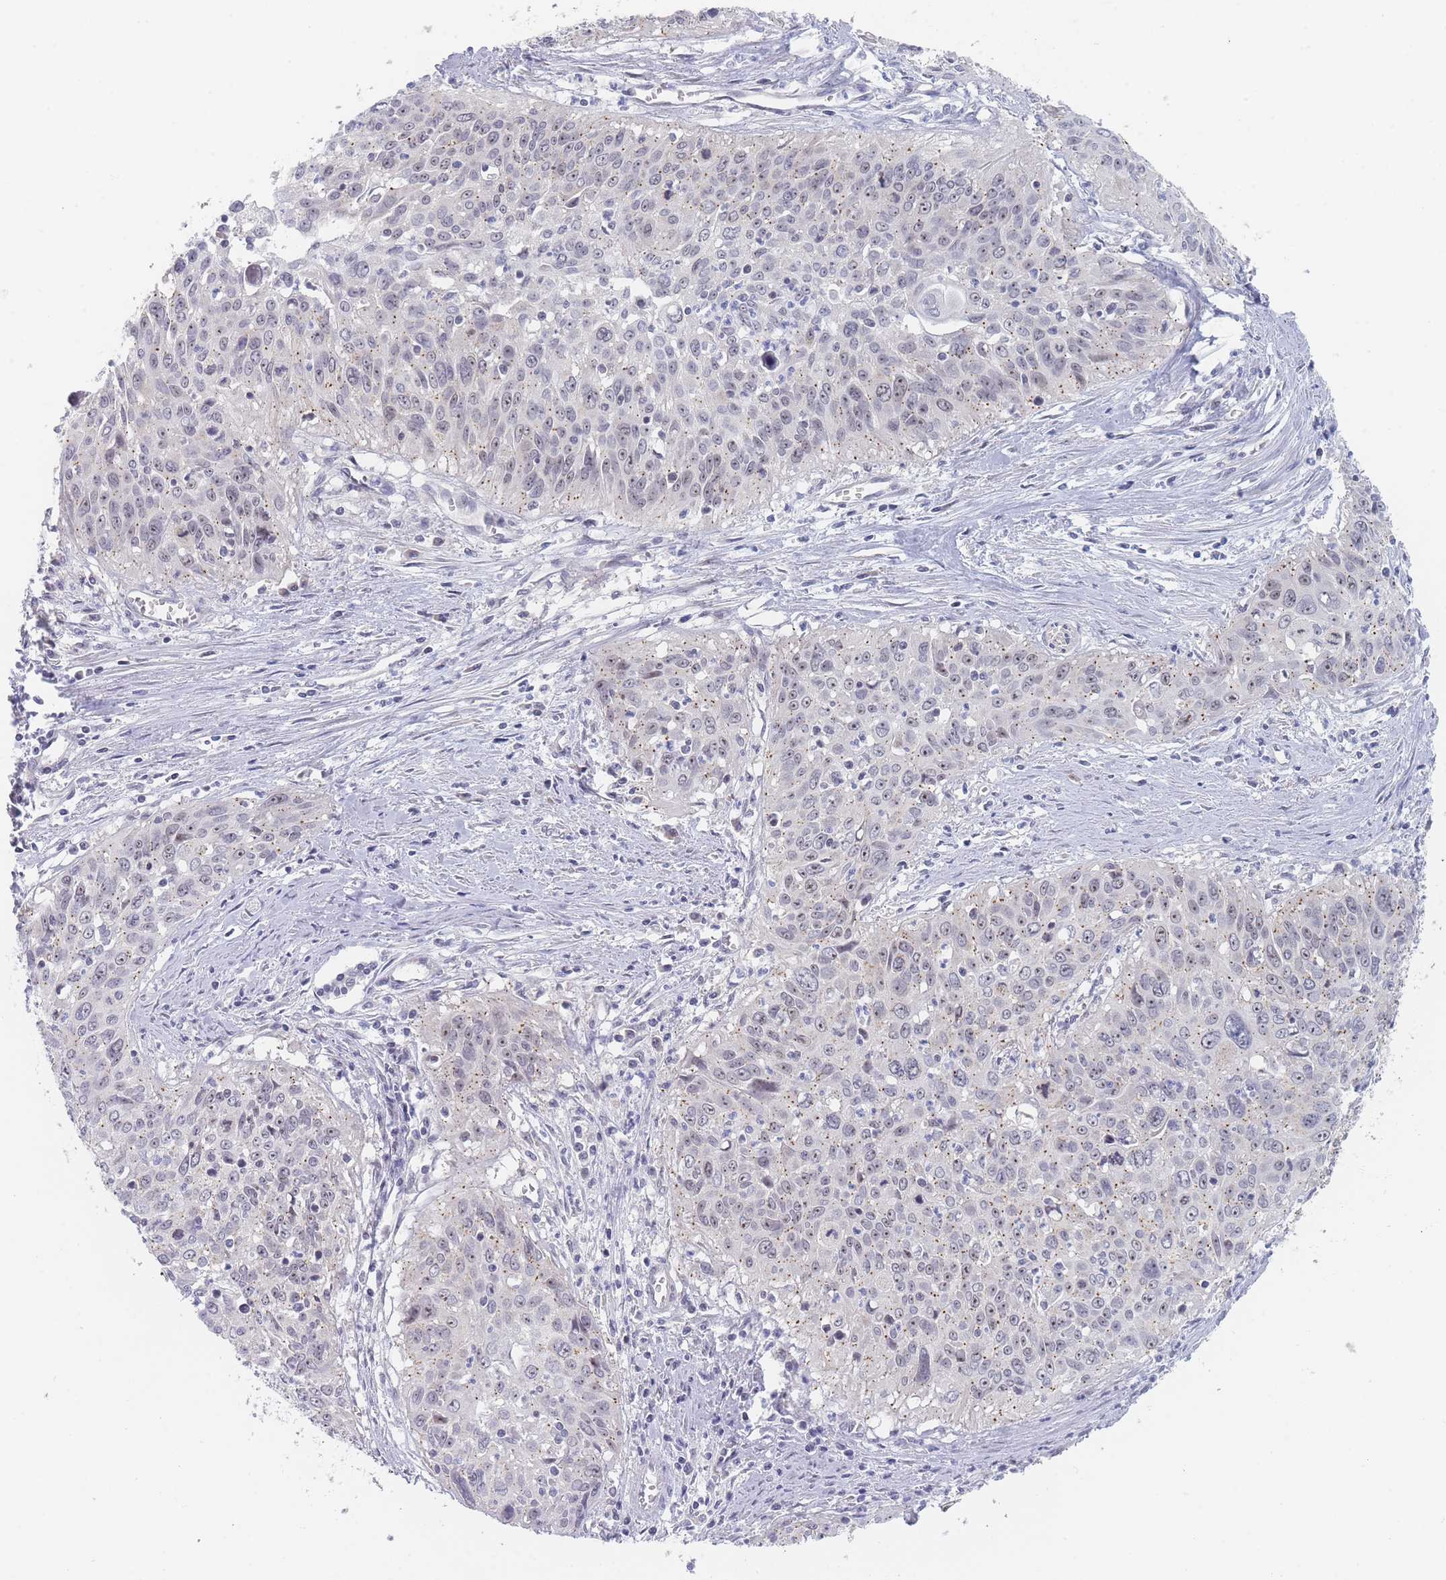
{"staining": {"intensity": "weak", "quantity": "<25%", "location": "cytoplasmic/membranous"}, "tissue": "cervical cancer", "cell_type": "Tumor cells", "image_type": "cancer", "snomed": [{"axis": "morphology", "description": "Squamous cell carcinoma, NOS"}, {"axis": "topography", "description": "Cervix"}], "caption": "Tumor cells show no significant positivity in squamous cell carcinoma (cervical).", "gene": "RNF8", "patient": {"sex": "female", "age": 55}}